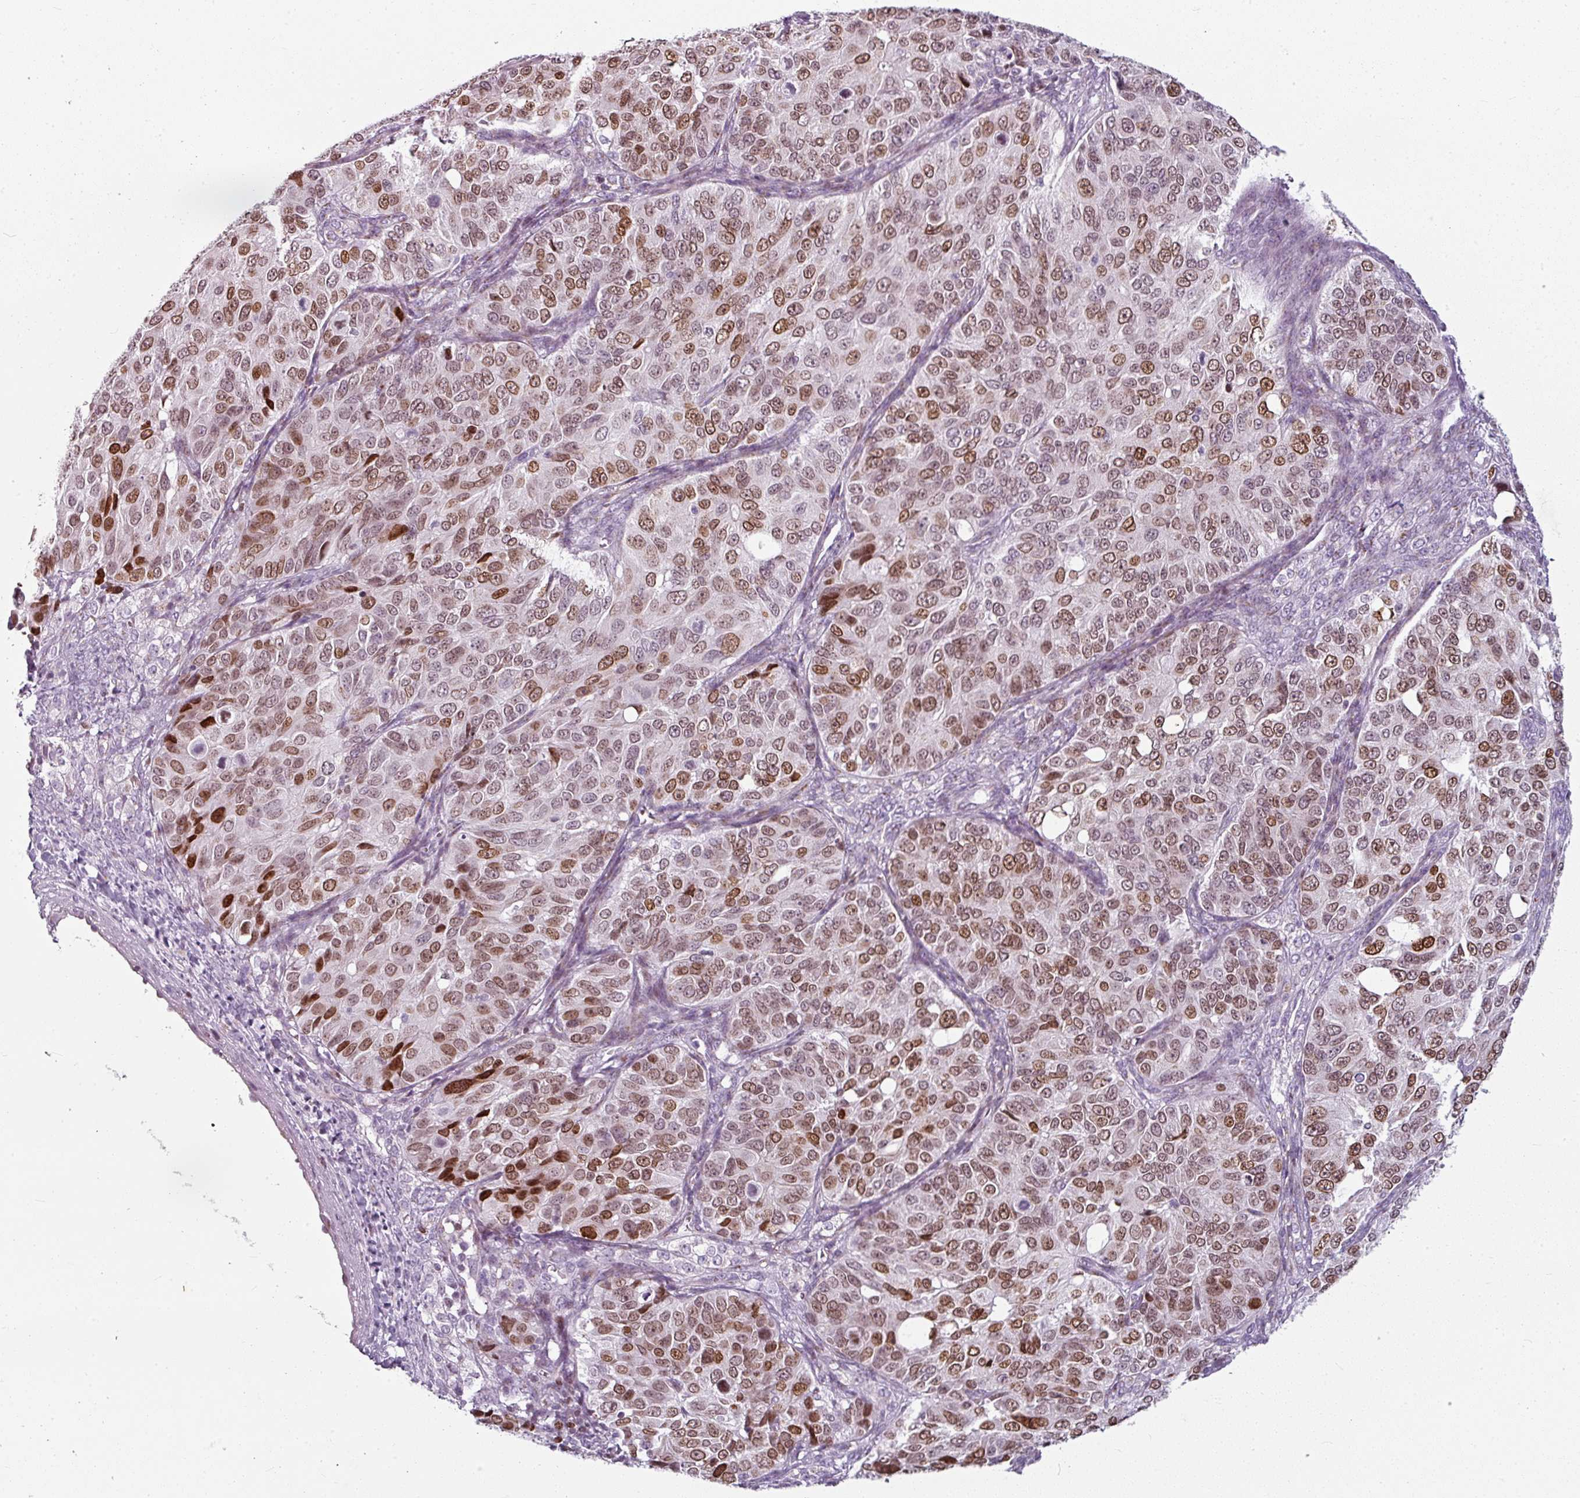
{"staining": {"intensity": "strong", "quantity": ">75%", "location": "nuclear"}, "tissue": "ovarian cancer", "cell_type": "Tumor cells", "image_type": "cancer", "snomed": [{"axis": "morphology", "description": "Carcinoma, endometroid"}, {"axis": "topography", "description": "Ovary"}], "caption": "The micrograph displays immunohistochemical staining of ovarian cancer. There is strong nuclear expression is identified in about >75% of tumor cells. (DAB (3,3'-diaminobenzidine) IHC with brightfield microscopy, high magnification).", "gene": "SYT8", "patient": {"sex": "female", "age": 51}}